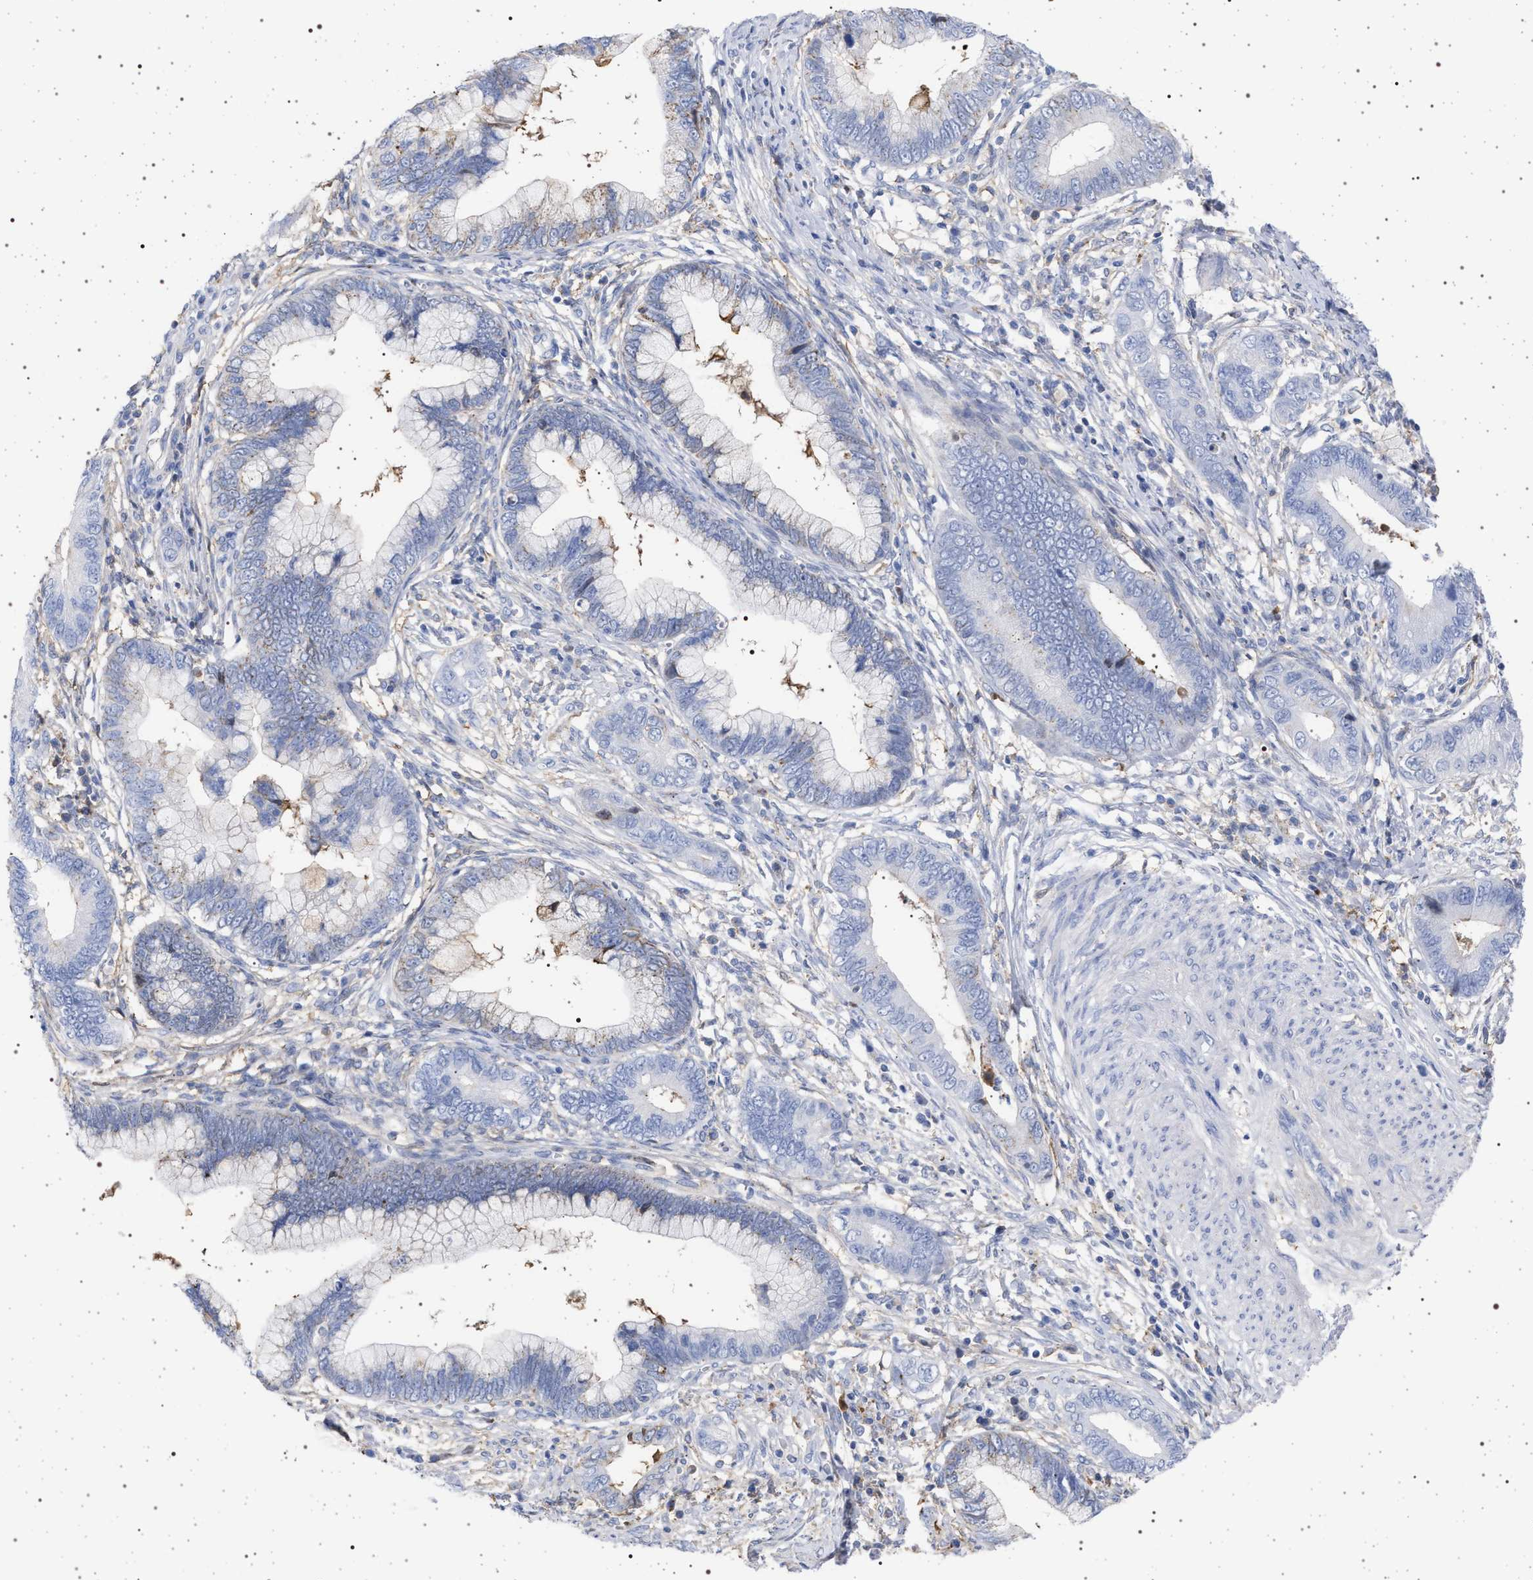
{"staining": {"intensity": "negative", "quantity": "none", "location": "none"}, "tissue": "cervical cancer", "cell_type": "Tumor cells", "image_type": "cancer", "snomed": [{"axis": "morphology", "description": "Adenocarcinoma, NOS"}, {"axis": "topography", "description": "Cervix"}], "caption": "Tumor cells are negative for protein expression in human cervical cancer (adenocarcinoma).", "gene": "PLG", "patient": {"sex": "female", "age": 44}}